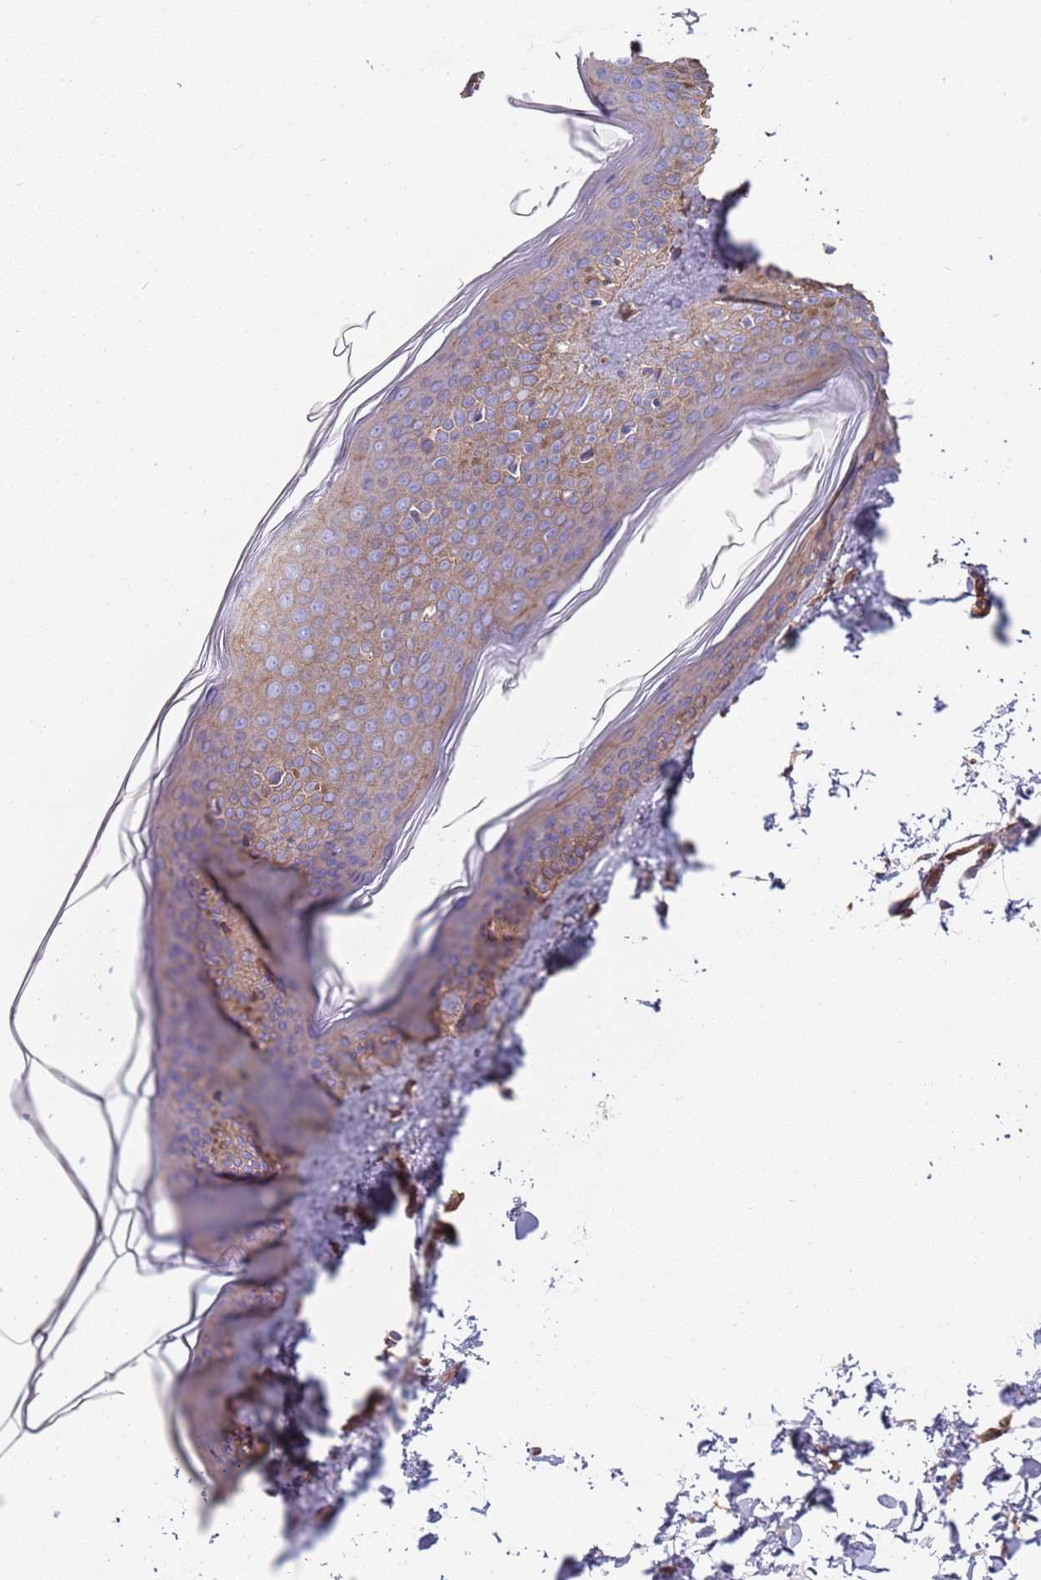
{"staining": {"intensity": "weak", "quantity": ">75%", "location": "cytoplasmic/membranous"}, "tissue": "skin", "cell_type": "Fibroblasts", "image_type": "normal", "snomed": [{"axis": "morphology", "description": "Normal tissue, NOS"}, {"axis": "topography", "description": "Skin"}], "caption": "Normal skin was stained to show a protein in brown. There is low levels of weak cytoplasmic/membranous expression in approximately >75% of fibroblasts.", "gene": "JAKMIP2", "patient": {"sex": "female", "age": 58}}